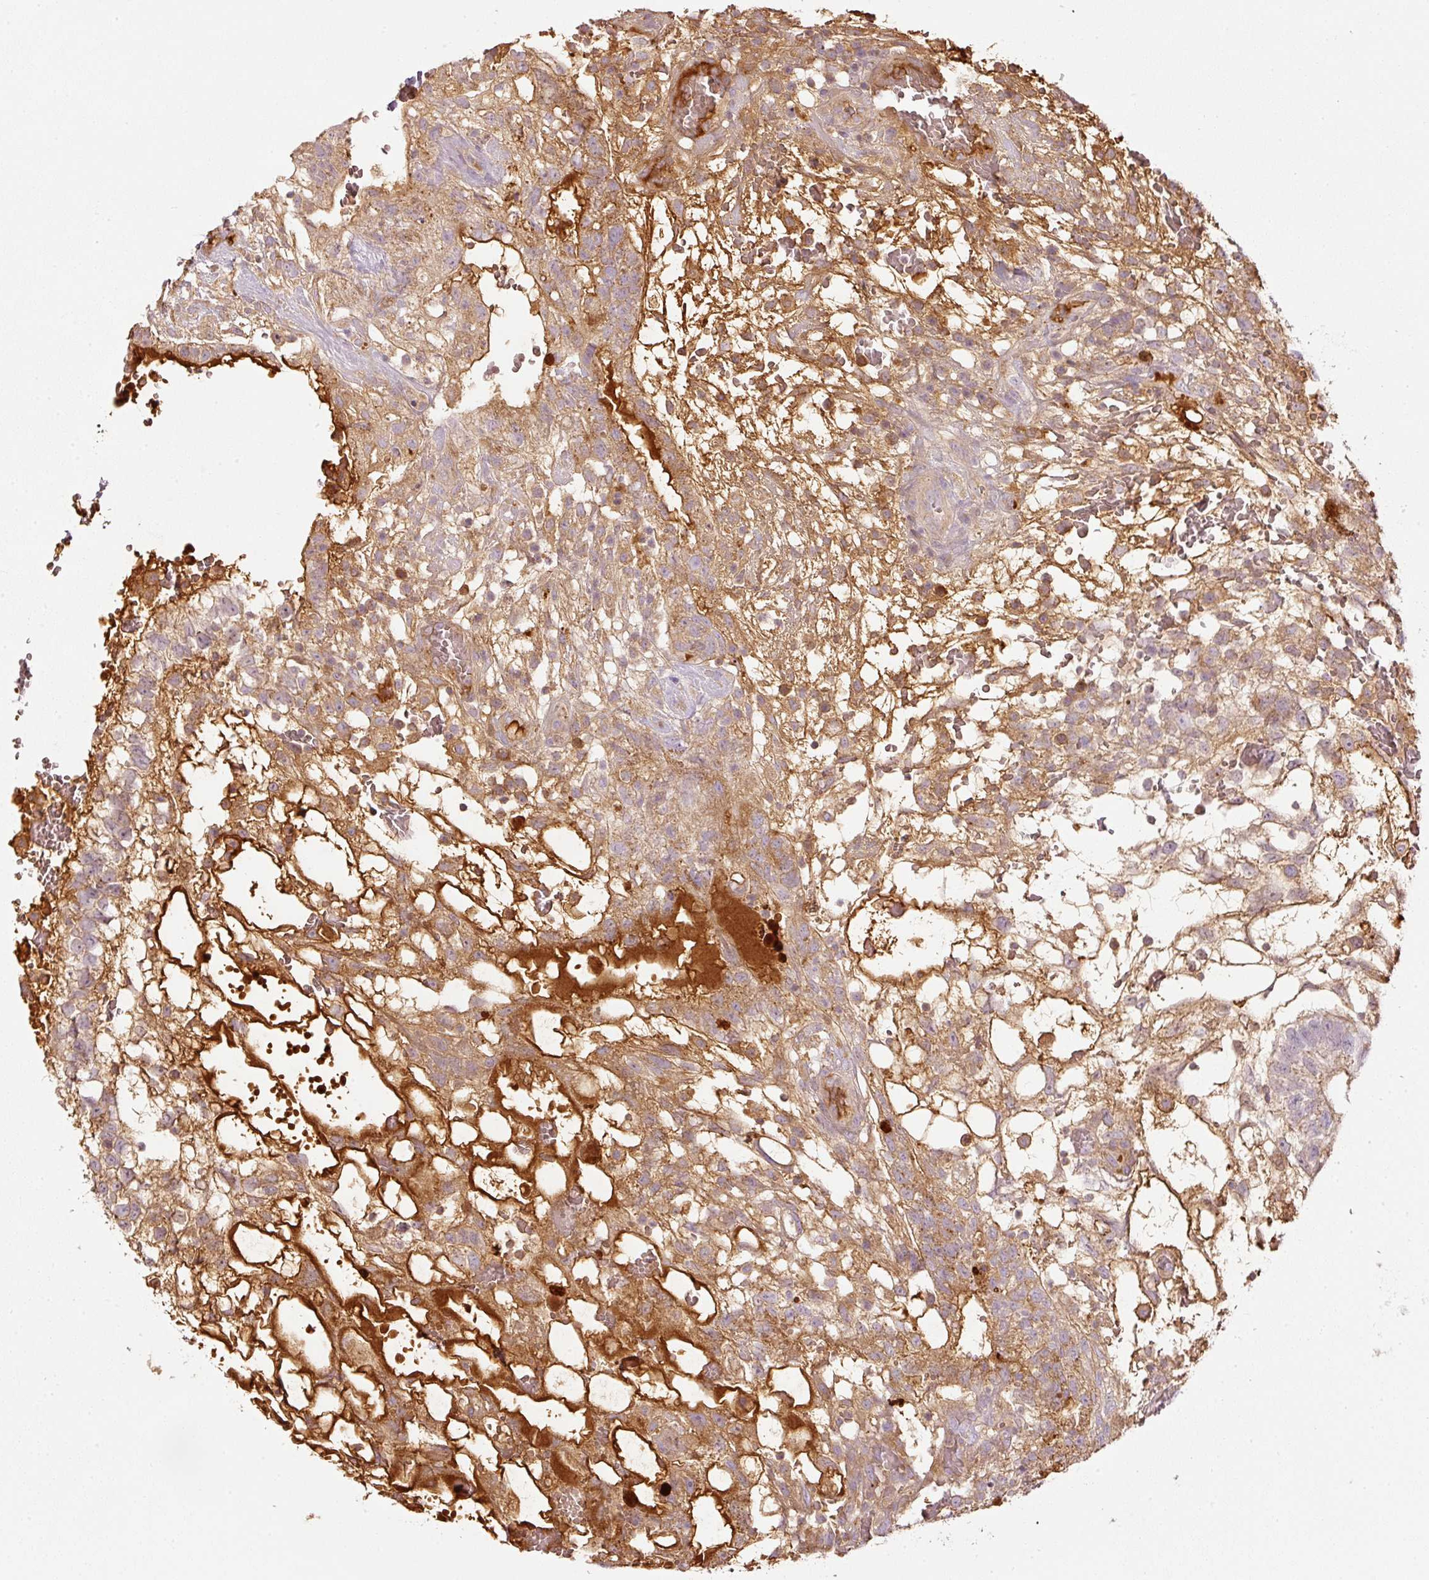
{"staining": {"intensity": "moderate", "quantity": "25%-75%", "location": "cytoplasmic/membranous"}, "tissue": "testis cancer", "cell_type": "Tumor cells", "image_type": "cancer", "snomed": [{"axis": "morphology", "description": "Normal tissue, NOS"}, {"axis": "morphology", "description": "Carcinoma, Embryonal, NOS"}, {"axis": "topography", "description": "Testis"}], "caption": "This histopathology image shows IHC staining of human testis cancer (embryonal carcinoma), with medium moderate cytoplasmic/membranous positivity in about 25%-75% of tumor cells.", "gene": "SERPING1", "patient": {"sex": "male", "age": 32}}